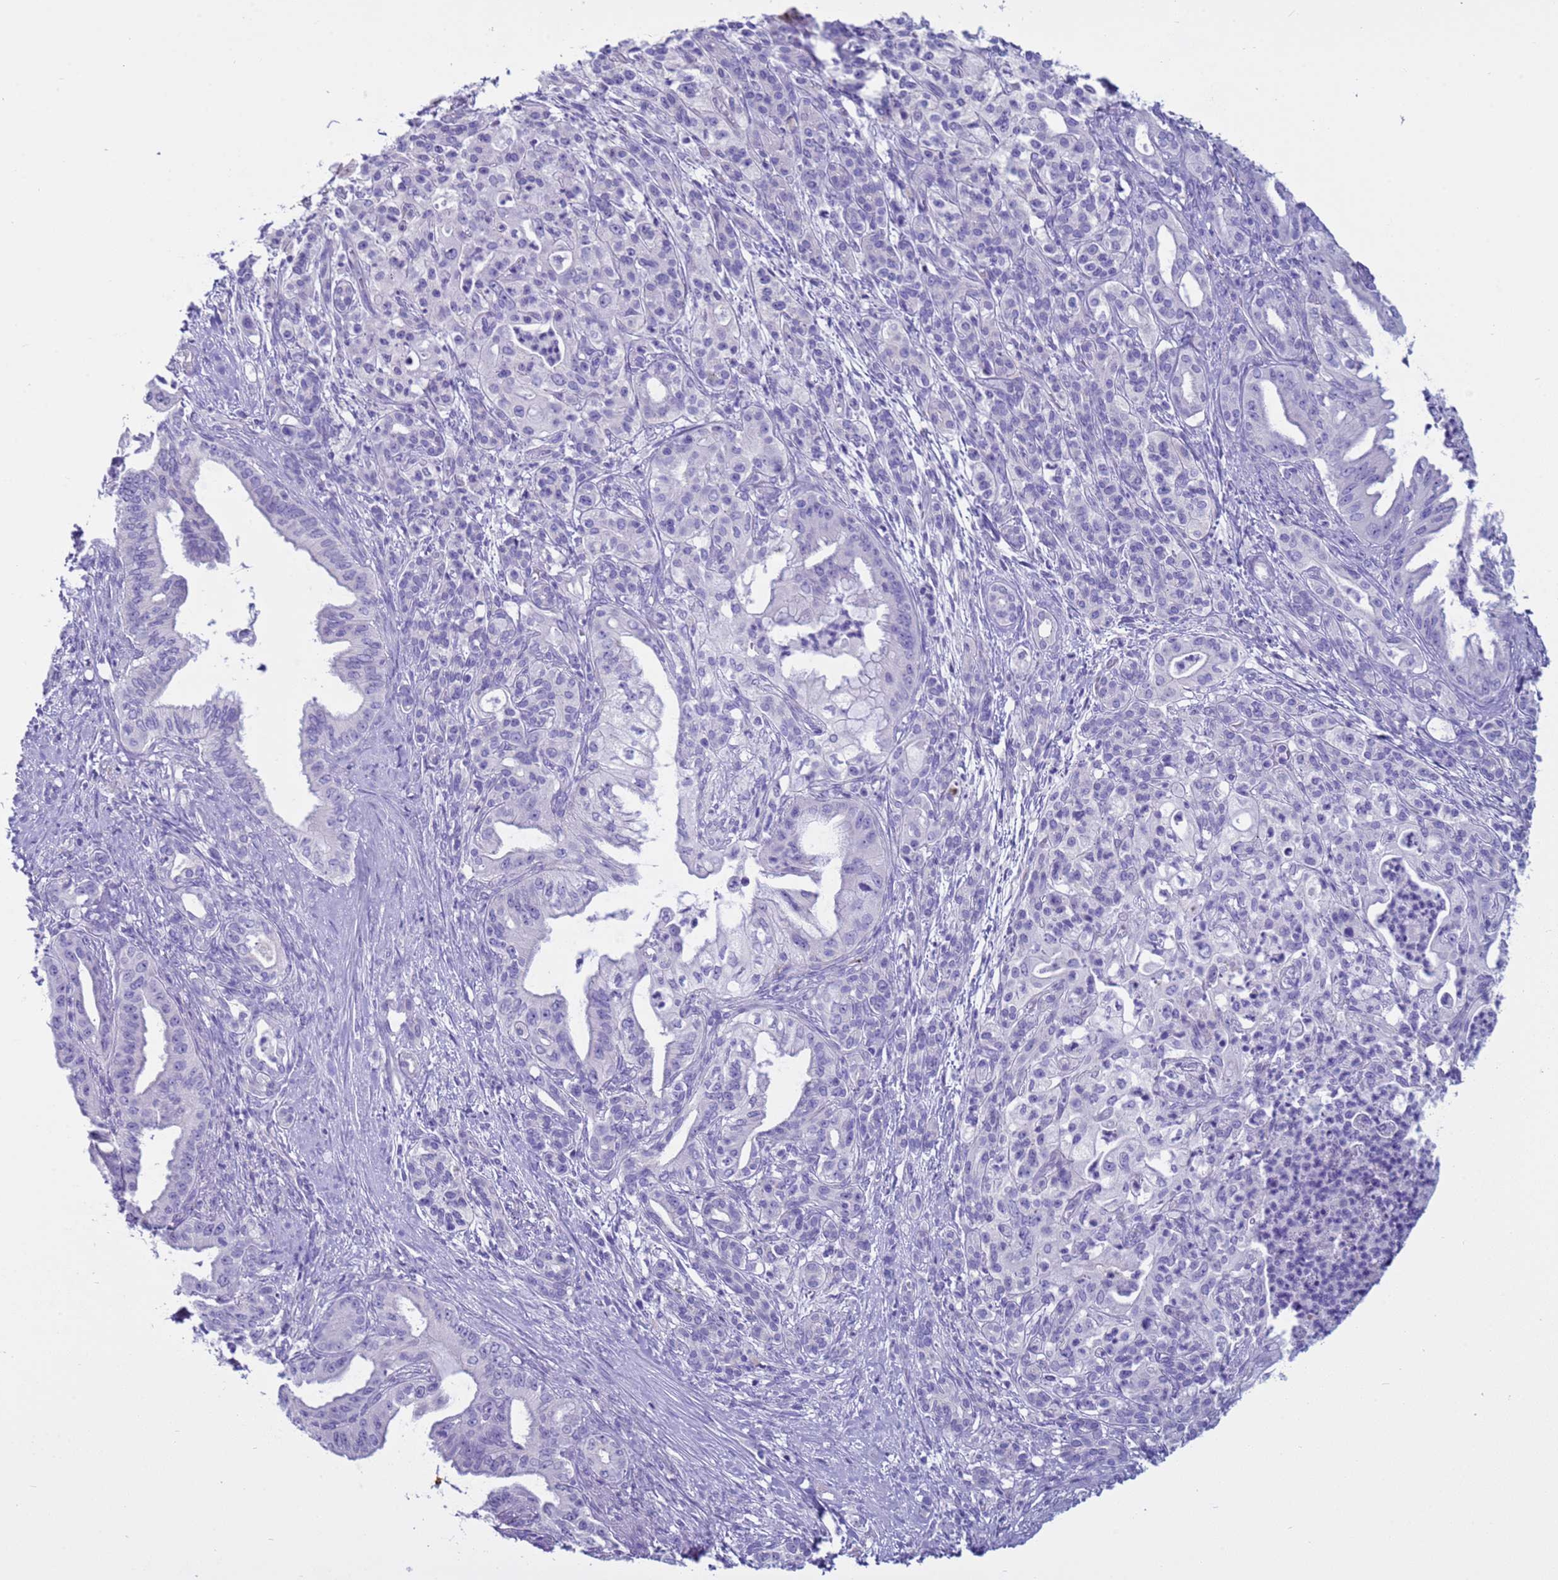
{"staining": {"intensity": "negative", "quantity": "none", "location": "none"}, "tissue": "pancreatic cancer", "cell_type": "Tumor cells", "image_type": "cancer", "snomed": [{"axis": "morphology", "description": "Adenocarcinoma, NOS"}, {"axis": "topography", "description": "Pancreas"}], "caption": "Immunohistochemistry photomicrograph of human pancreatic cancer stained for a protein (brown), which shows no positivity in tumor cells.", "gene": "CST4", "patient": {"sex": "male", "age": 58}}